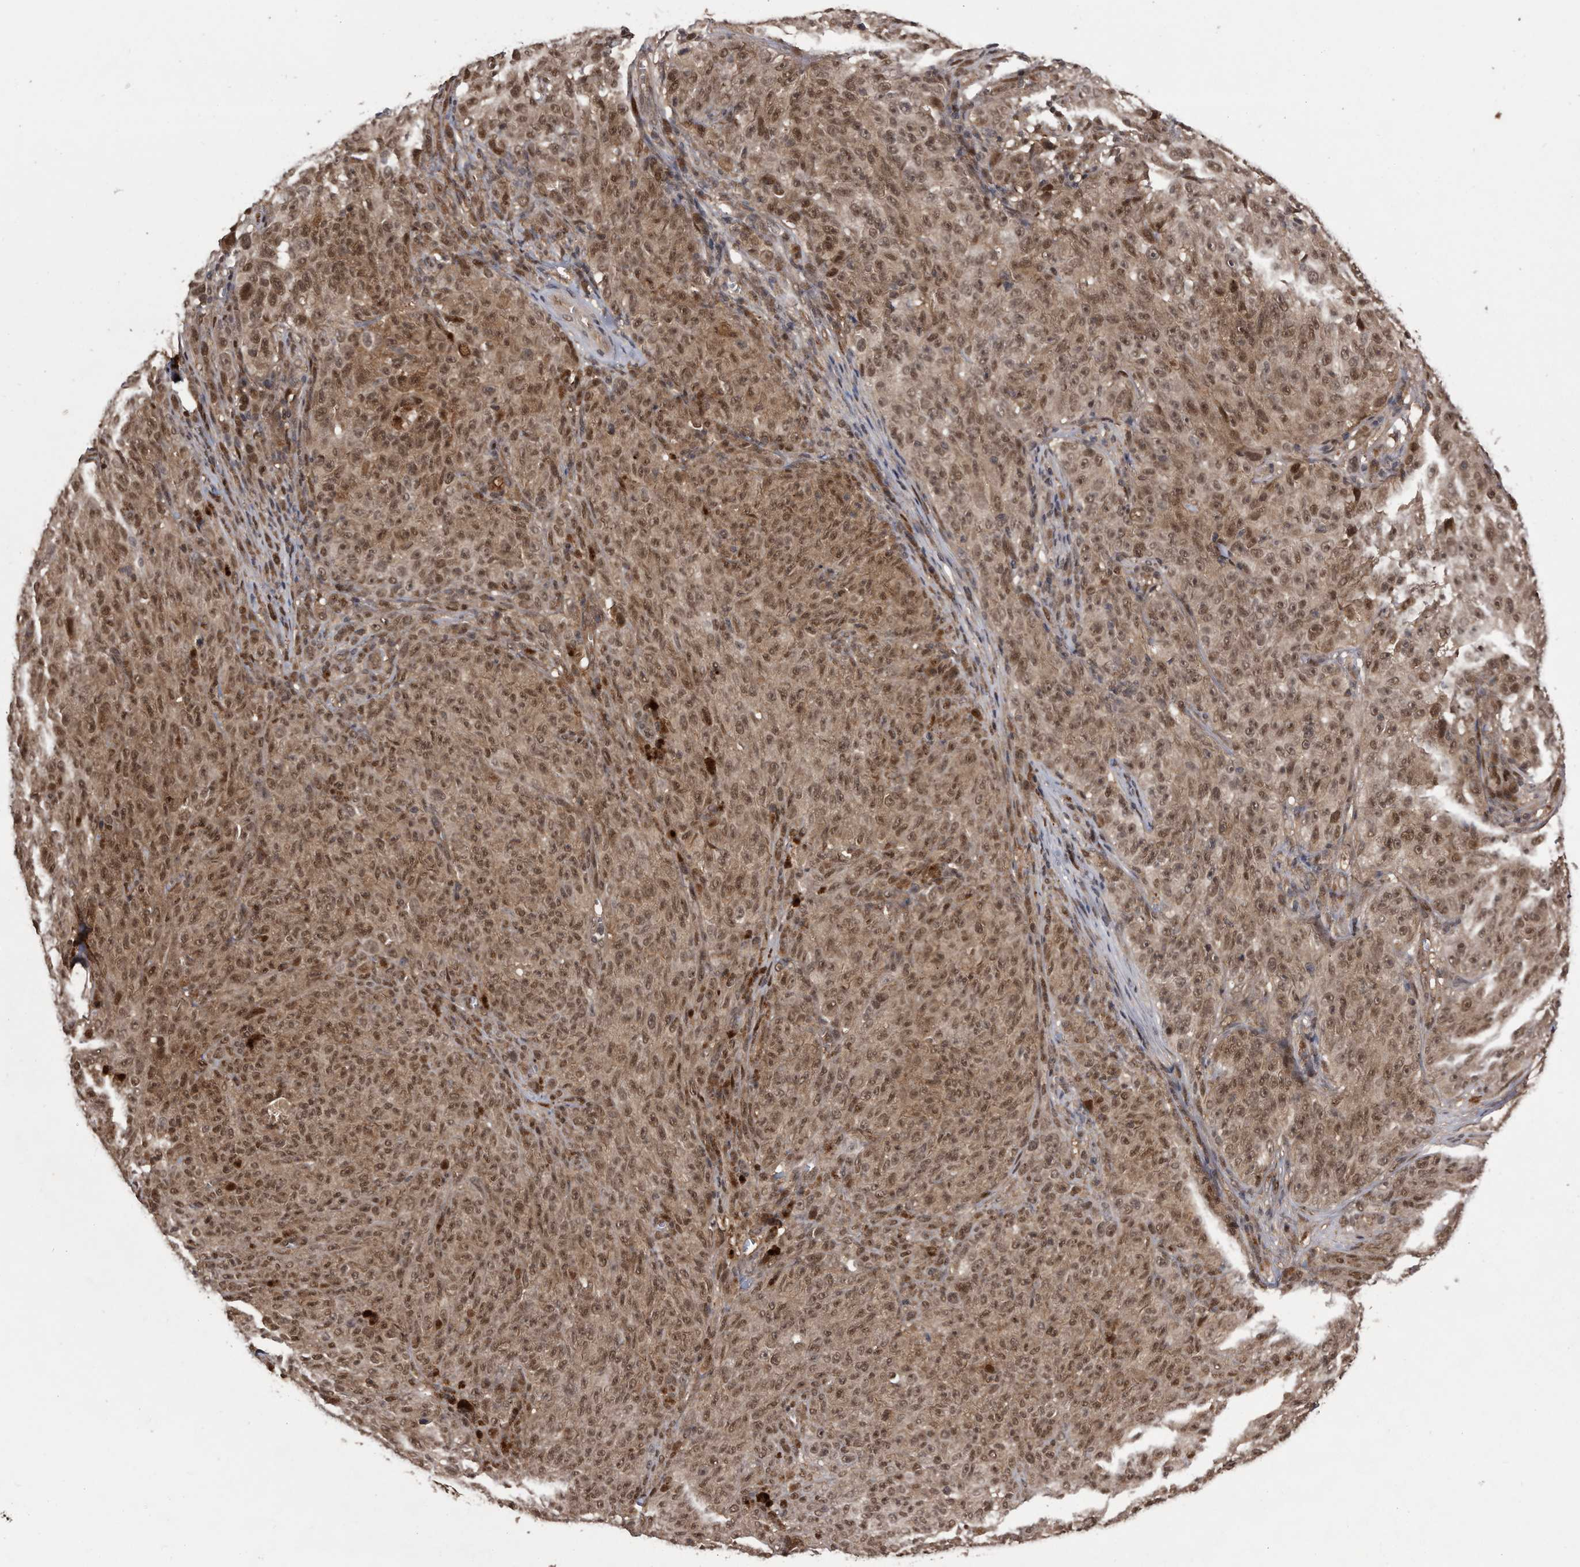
{"staining": {"intensity": "moderate", "quantity": ">75%", "location": "nuclear"}, "tissue": "melanoma", "cell_type": "Tumor cells", "image_type": "cancer", "snomed": [{"axis": "morphology", "description": "Malignant melanoma, NOS"}, {"axis": "topography", "description": "Skin"}], "caption": "A brown stain shows moderate nuclear expression of a protein in melanoma tumor cells.", "gene": "RAD23B", "patient": {"sex": "female", "age": 82}}